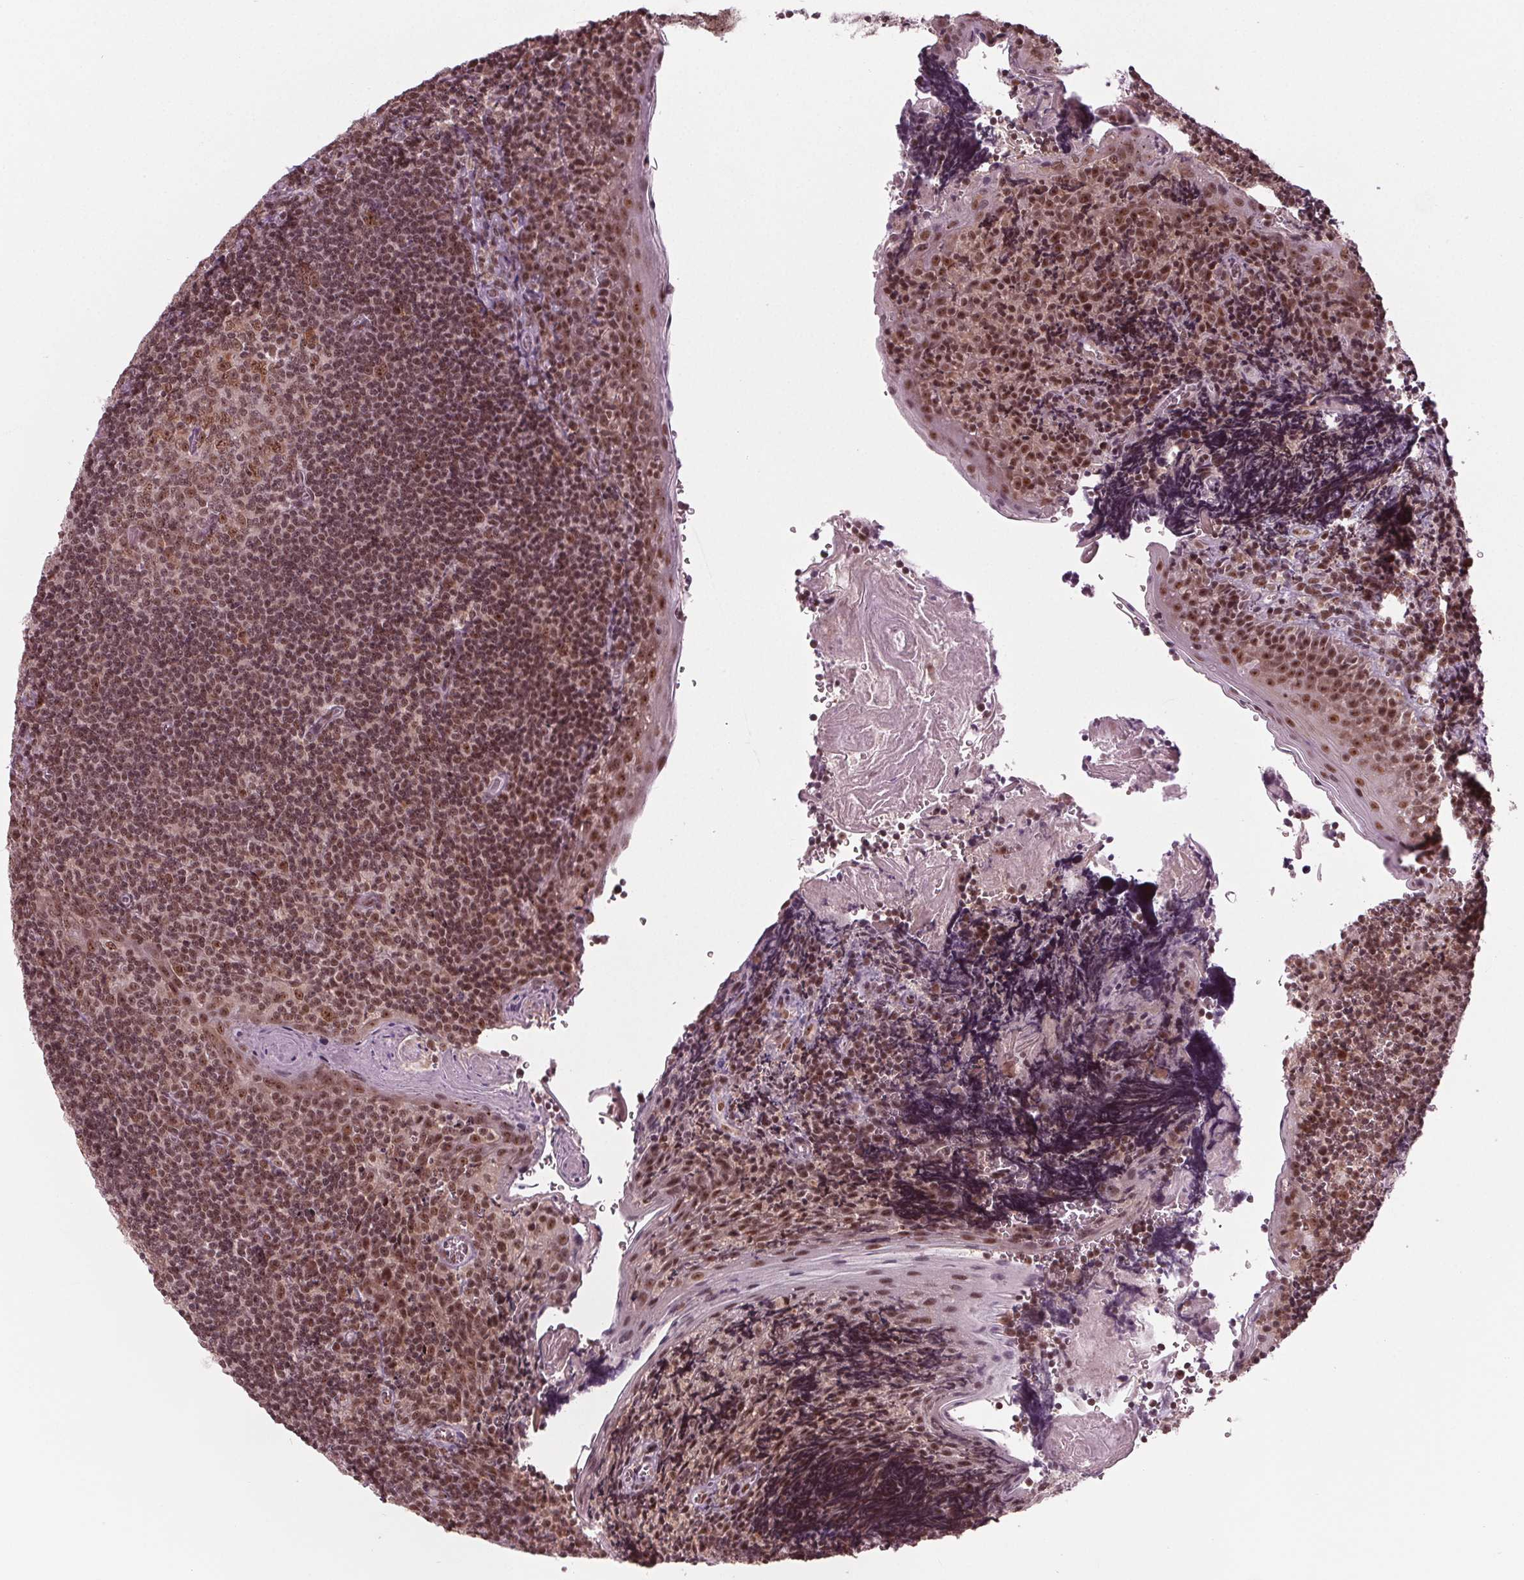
{"staining": {"intensity": "moderate", "quantity": "25%-75%", "location": "nuclear"}, "tissue": "tonsil", "cell_type": "Germinal center cells", "image_type": "normal", "snomed": [{"axis": "morphology", "description": "Normal tissue, NOS"}, {"axis": "morphology", "description": "Inflammation, NOS"}, {"axis": "topography", "description": "Tonsil"}], "caption": "The photomicrograph demonstrates a brown stain indicating the presence of a protein in the nuclear of germinal center cells in tonsil. (brown staining indicates protein expression, while blue staining denotes nuclei).", "gene": "DDX41", "patient": {"sex": "female", "age": 31}}